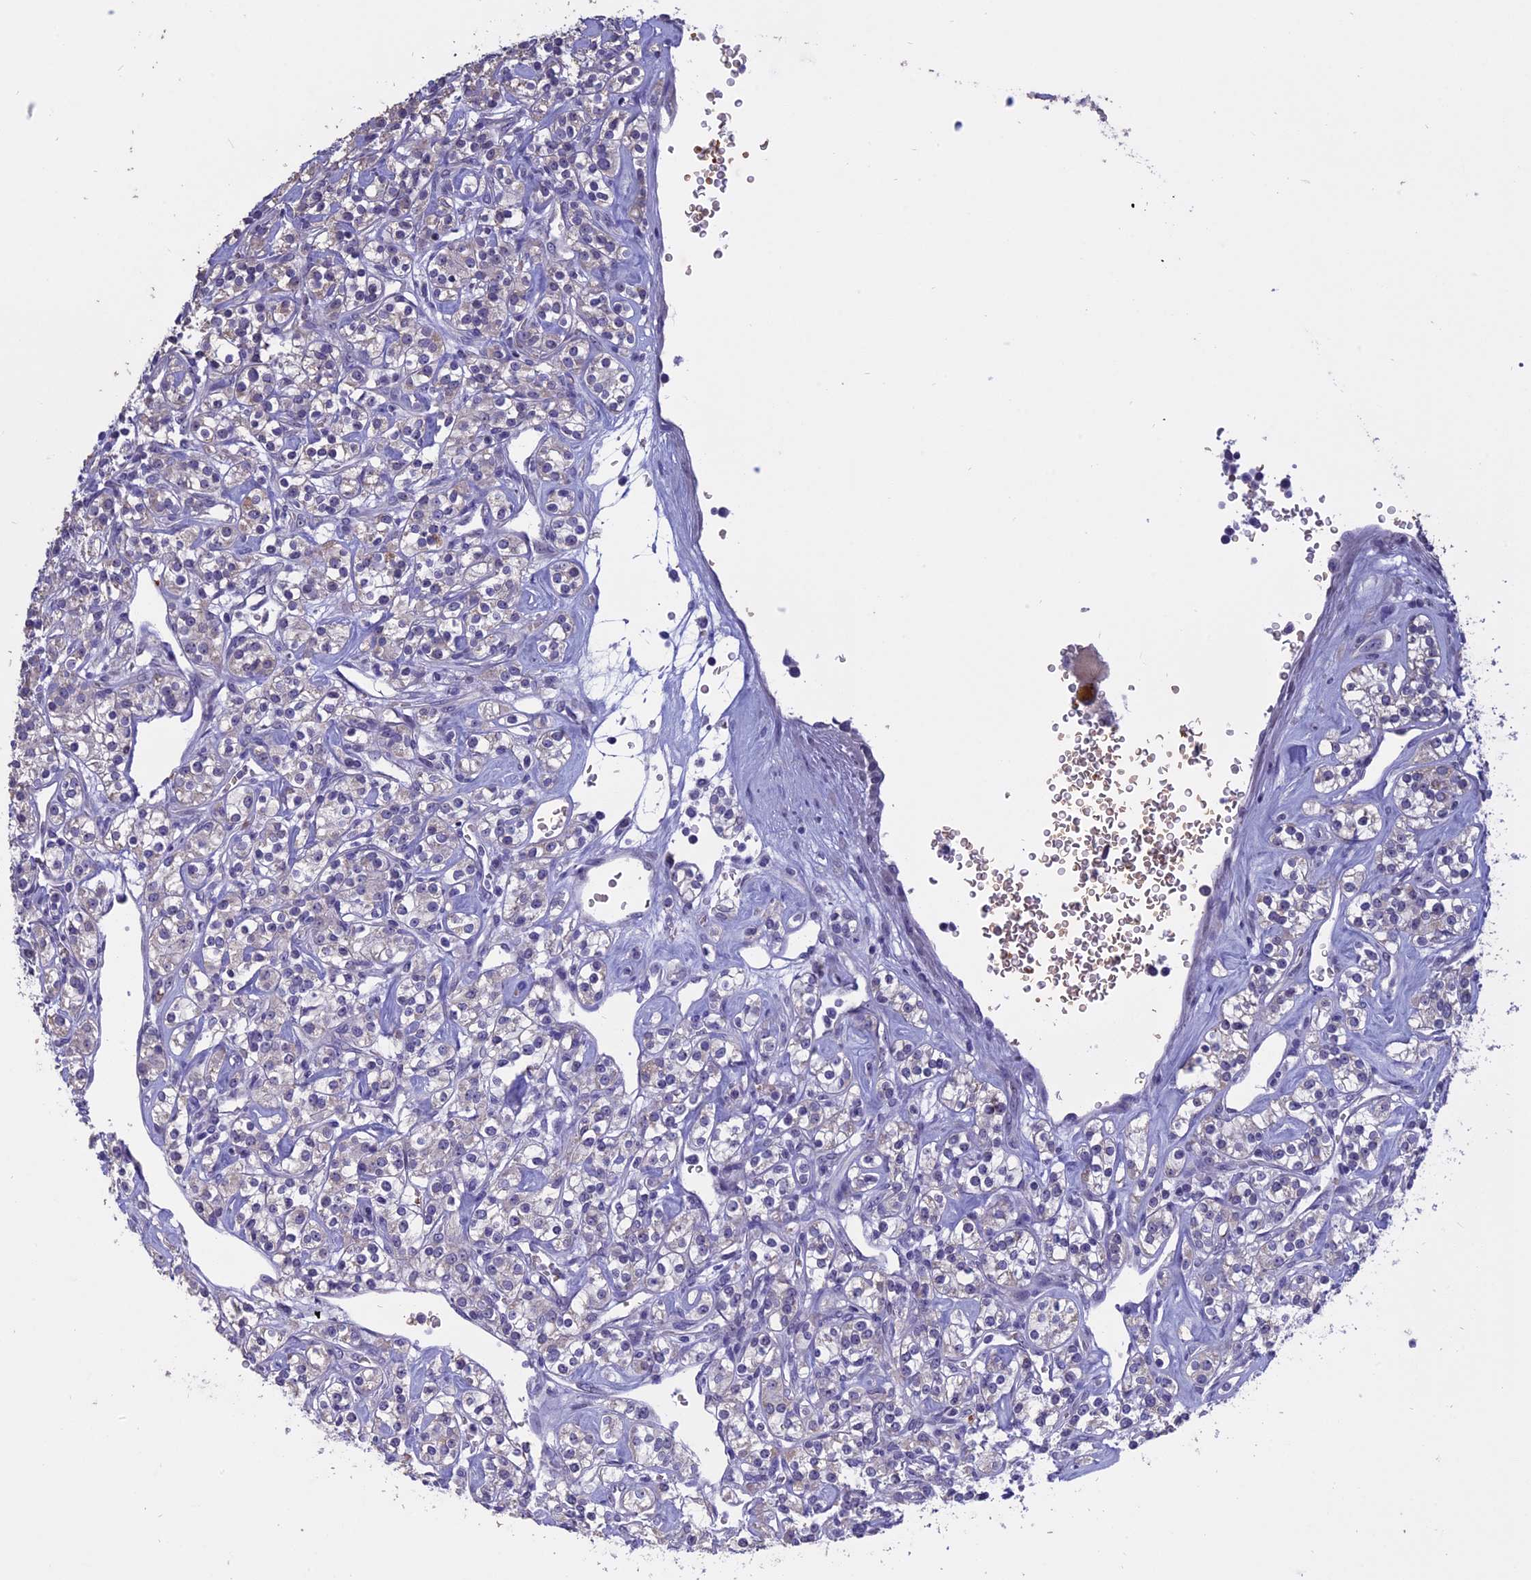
{"staining": {"intensity": "negative", "quantity": "none", "location": "none"}, "tissue": "renal cancer", "cell_type": "Tumor cells", "image_type": "cancer", "snomed": [{"axis": "morphology", "description": "Adenocarcinoma, NOS"}, {"axis": "topography", "description": "Kidney"}], "caption": "There is no significant expression in tumor cells of renal cancer (adenocarcinoma).", "gene": "KNOP1", "patient": {"sex": "male", "age": 77}}